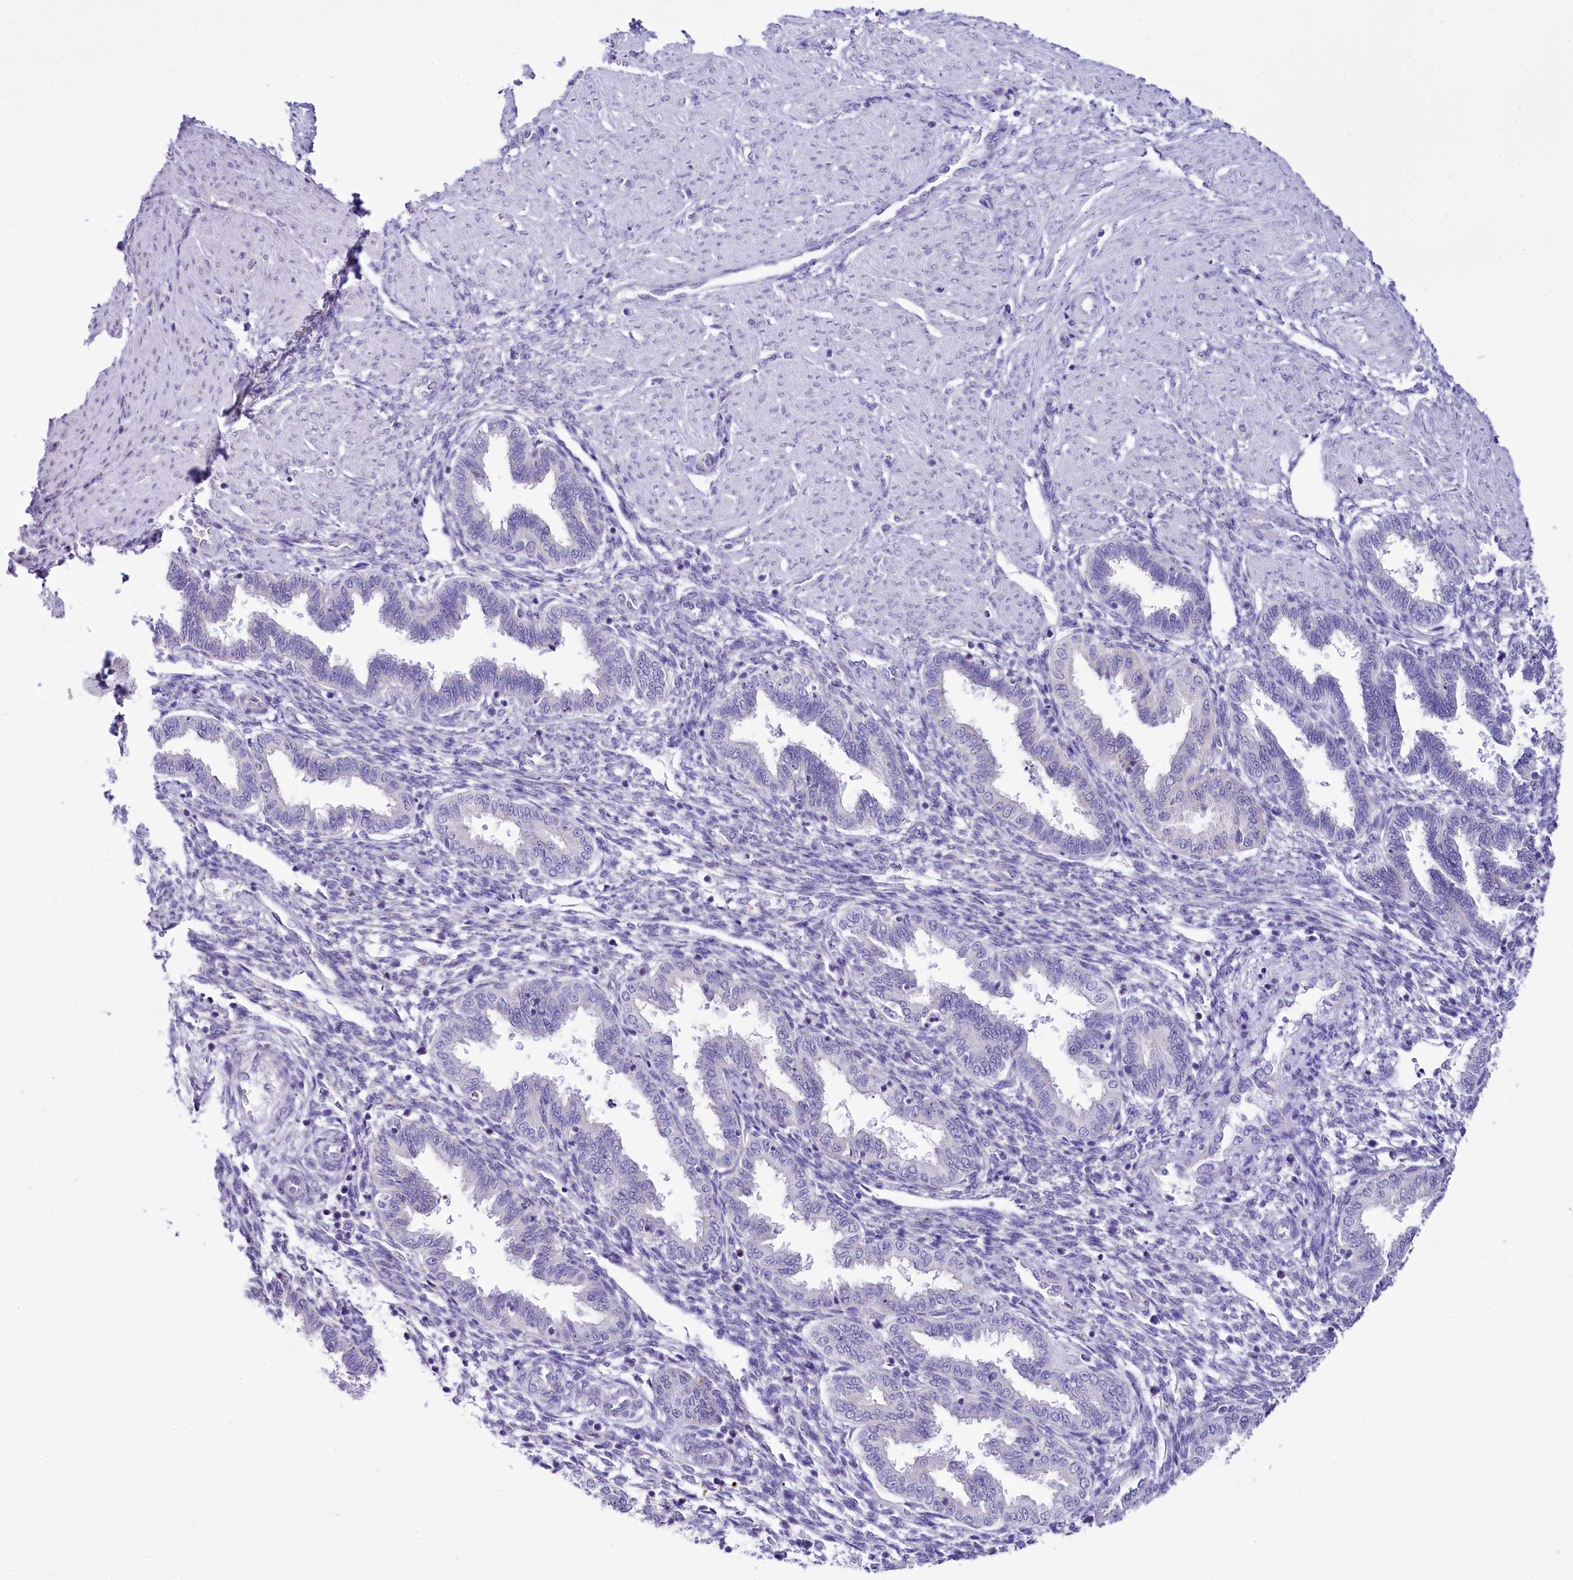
{"staining": {"intensity": "negative", "quantity": "none", "location": "none"}, "tissue": "endometrium", "cell_type": "Cells in endometrial stroma", "image_type": "normal", "snomed": [{"axis": "morphology", "description": "Normal tissue, NOS"}, {"axis": "topography", "description": "Endometrium"}], "caption": "Cells in endometrial stroma are negative for brown protein staining in normal endometrium. (Stains: DAB IHC with hematoxylin counter stain, Microscopy: brightfield microscopy at high magnification).", "gene": "SPATS2", "patient": {"sex": "female", "age": 33}}